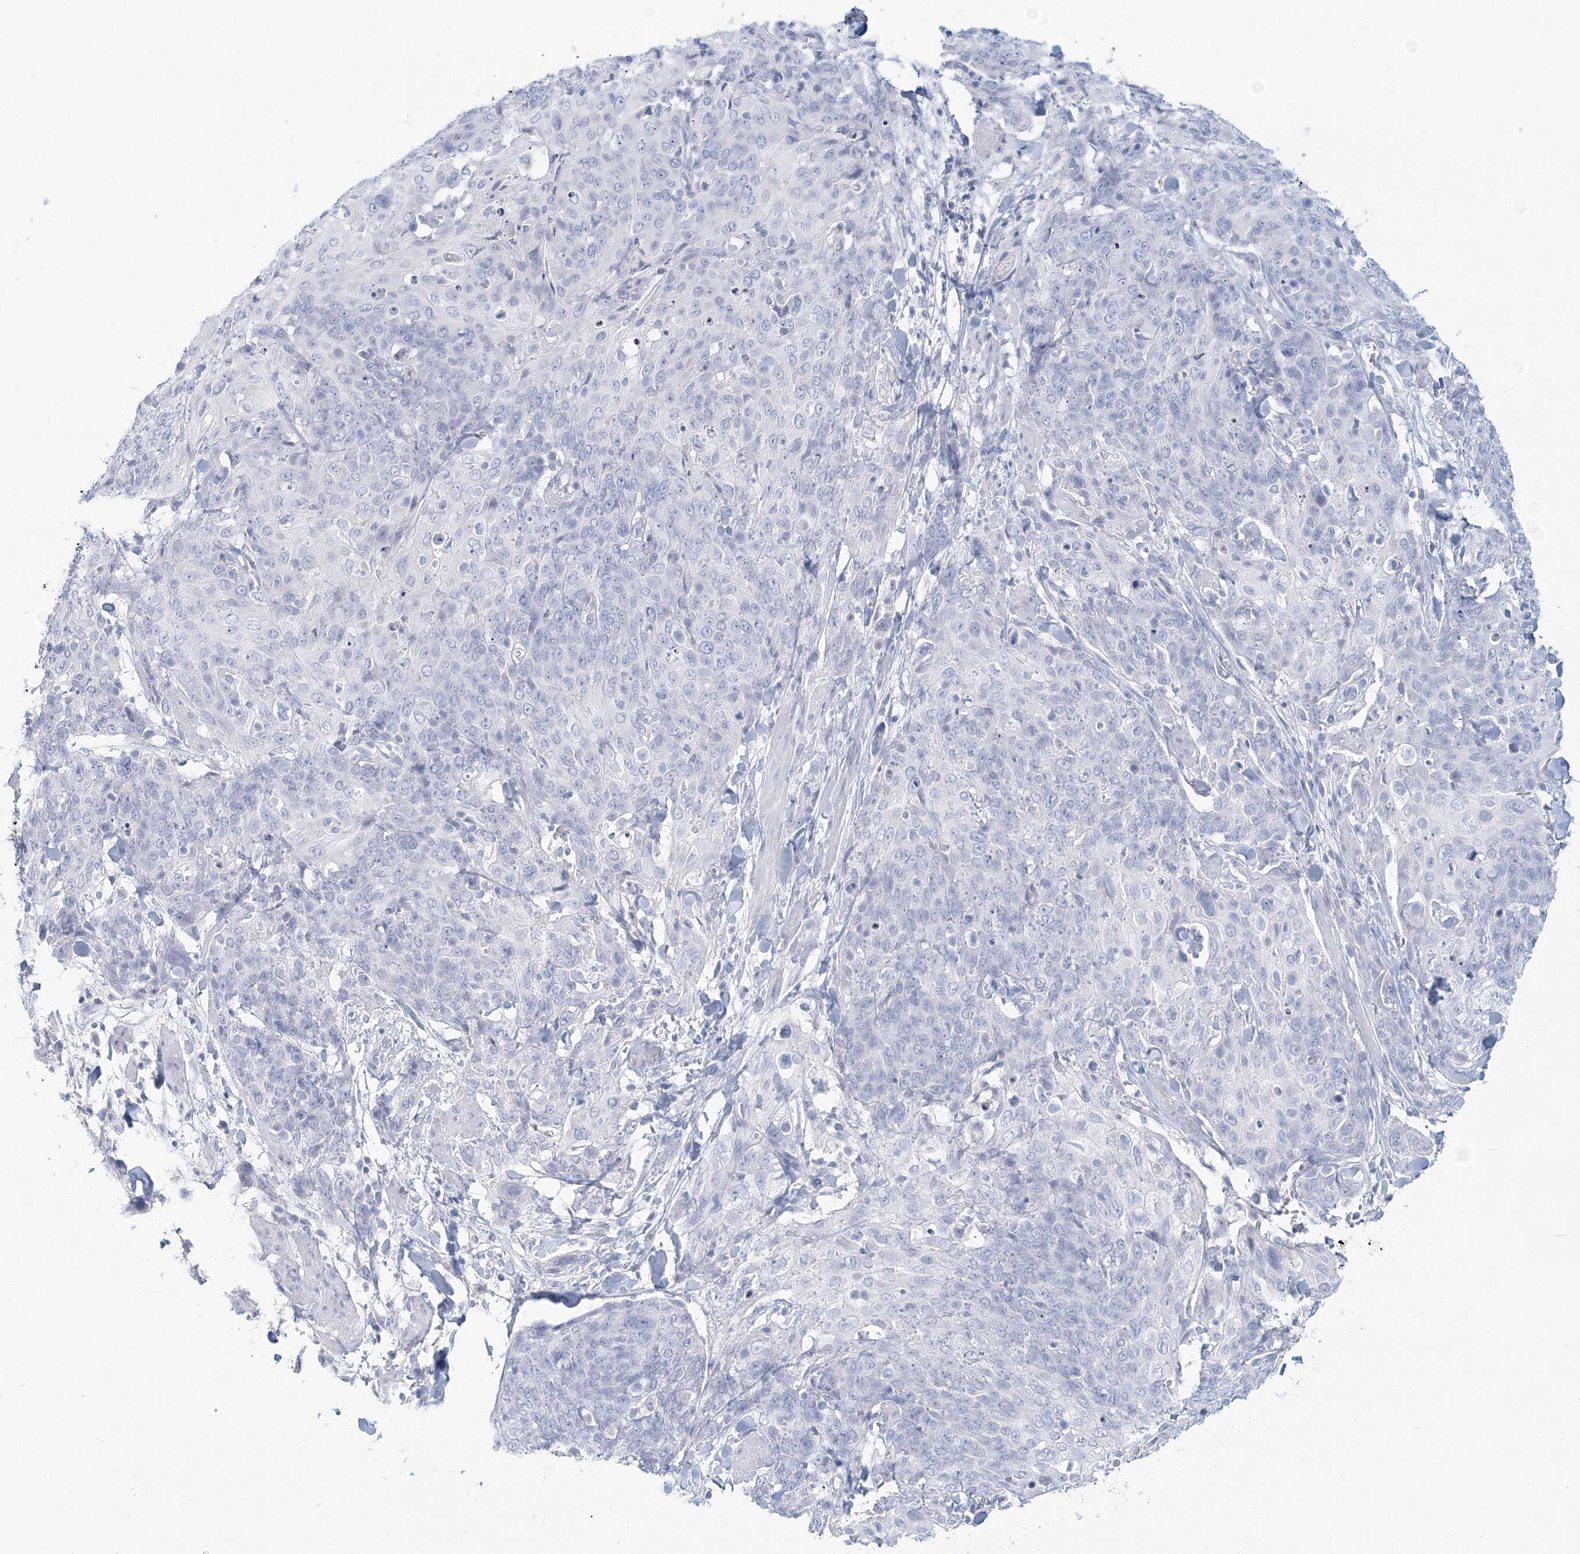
{"staining": {"intensity": "negative", "quantity": "none", "location": "none"}, "tissue": "skin cancer", "cell_type": "Tumor cells", "image_type": "cancer", "snomed": [{"axis": "morphology", "description": "Squamous cell carcinoma, NOS"}, {"axis": "topography", "description": "Skin"}, {"axis": "topography", "description": "Vulva"}], "caption": "A high-resolution photomicrograph shows immunohistochemistry (IHC) staining of skin squamous cell carcinoma, which shows no significant staining in tumor cells.", "gene": "CSN1S1", "patient": {"sex": "female", "age": 85}}